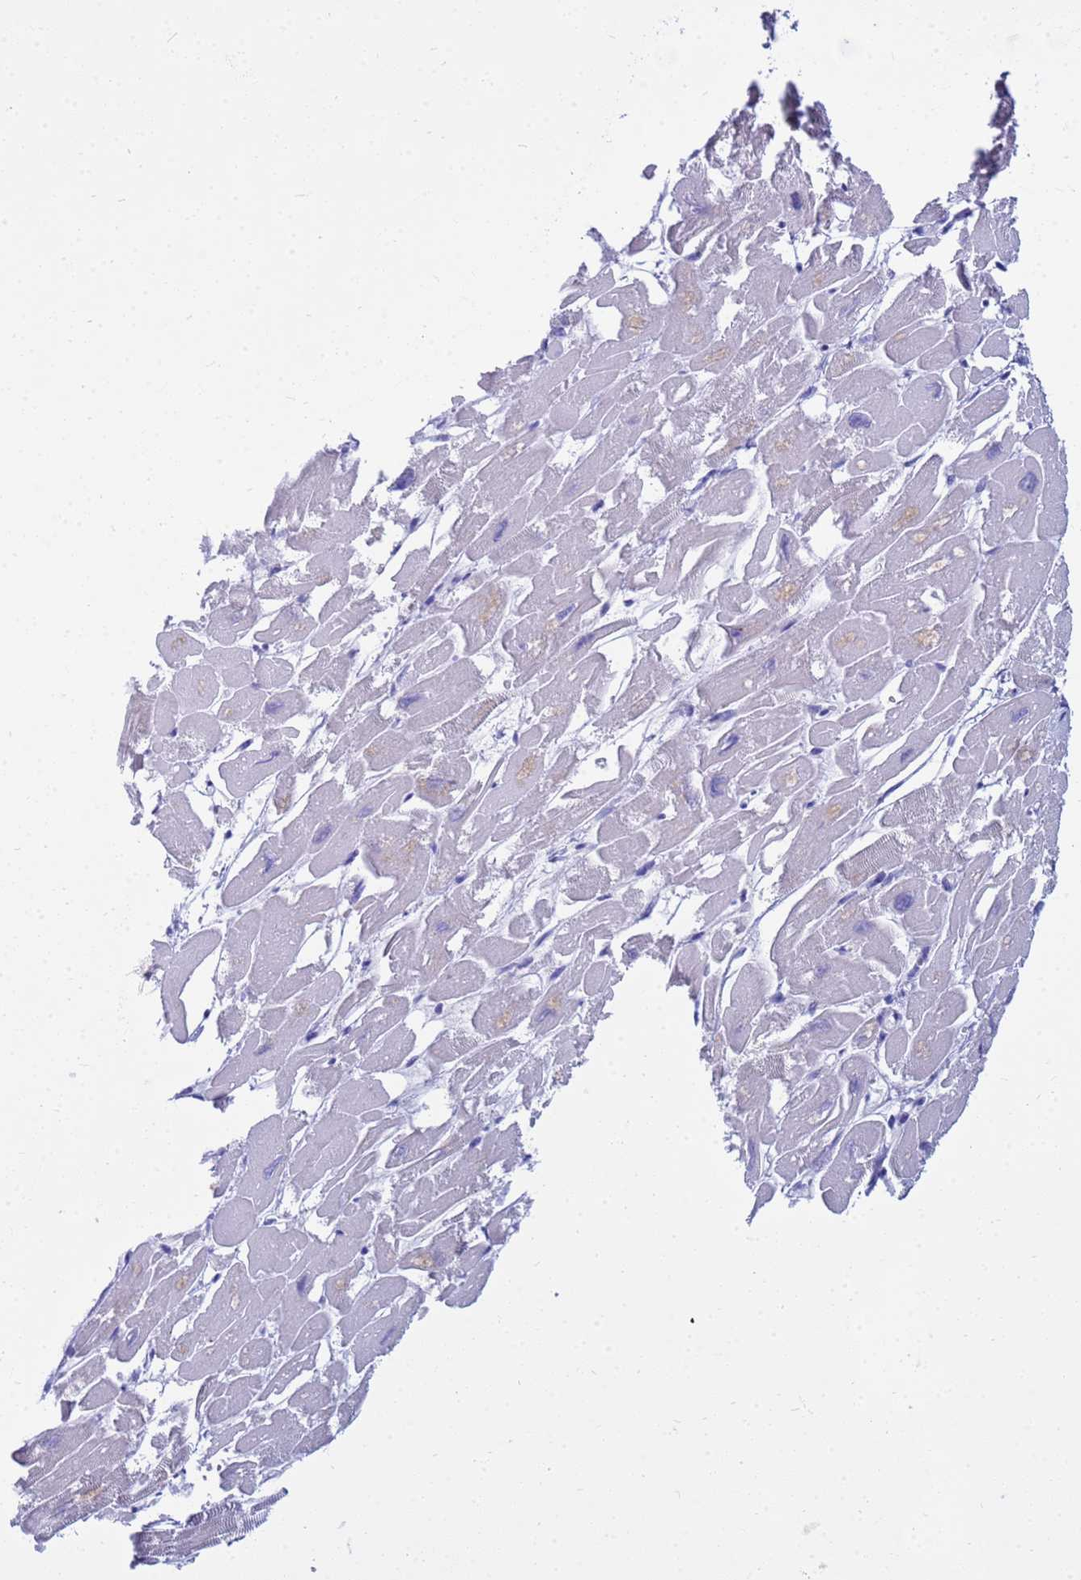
{"staining": {"intensity": "negative", "quantity": "none", "location": "none"}, "tissue": "heart muscle", "cell_type": "Cardiomyocytes", "image_type": "normal", "snomed": [{"axis": "morphology", "description": "Normal tissue, NOS"}, {"axis": "topography", "description": "Heart"}], "caption": "High power microscopy photomicrograph of an immunohistochemistry photomicrograph of normal heart muscle, revealing no significant expression in cardiomyocytes. (DAB immunohistochemistry (IHC) visualized using brightfield microscopy, high magnification).", "gene": "SYCN", "patient": {"sex": "male", "age": 54}}